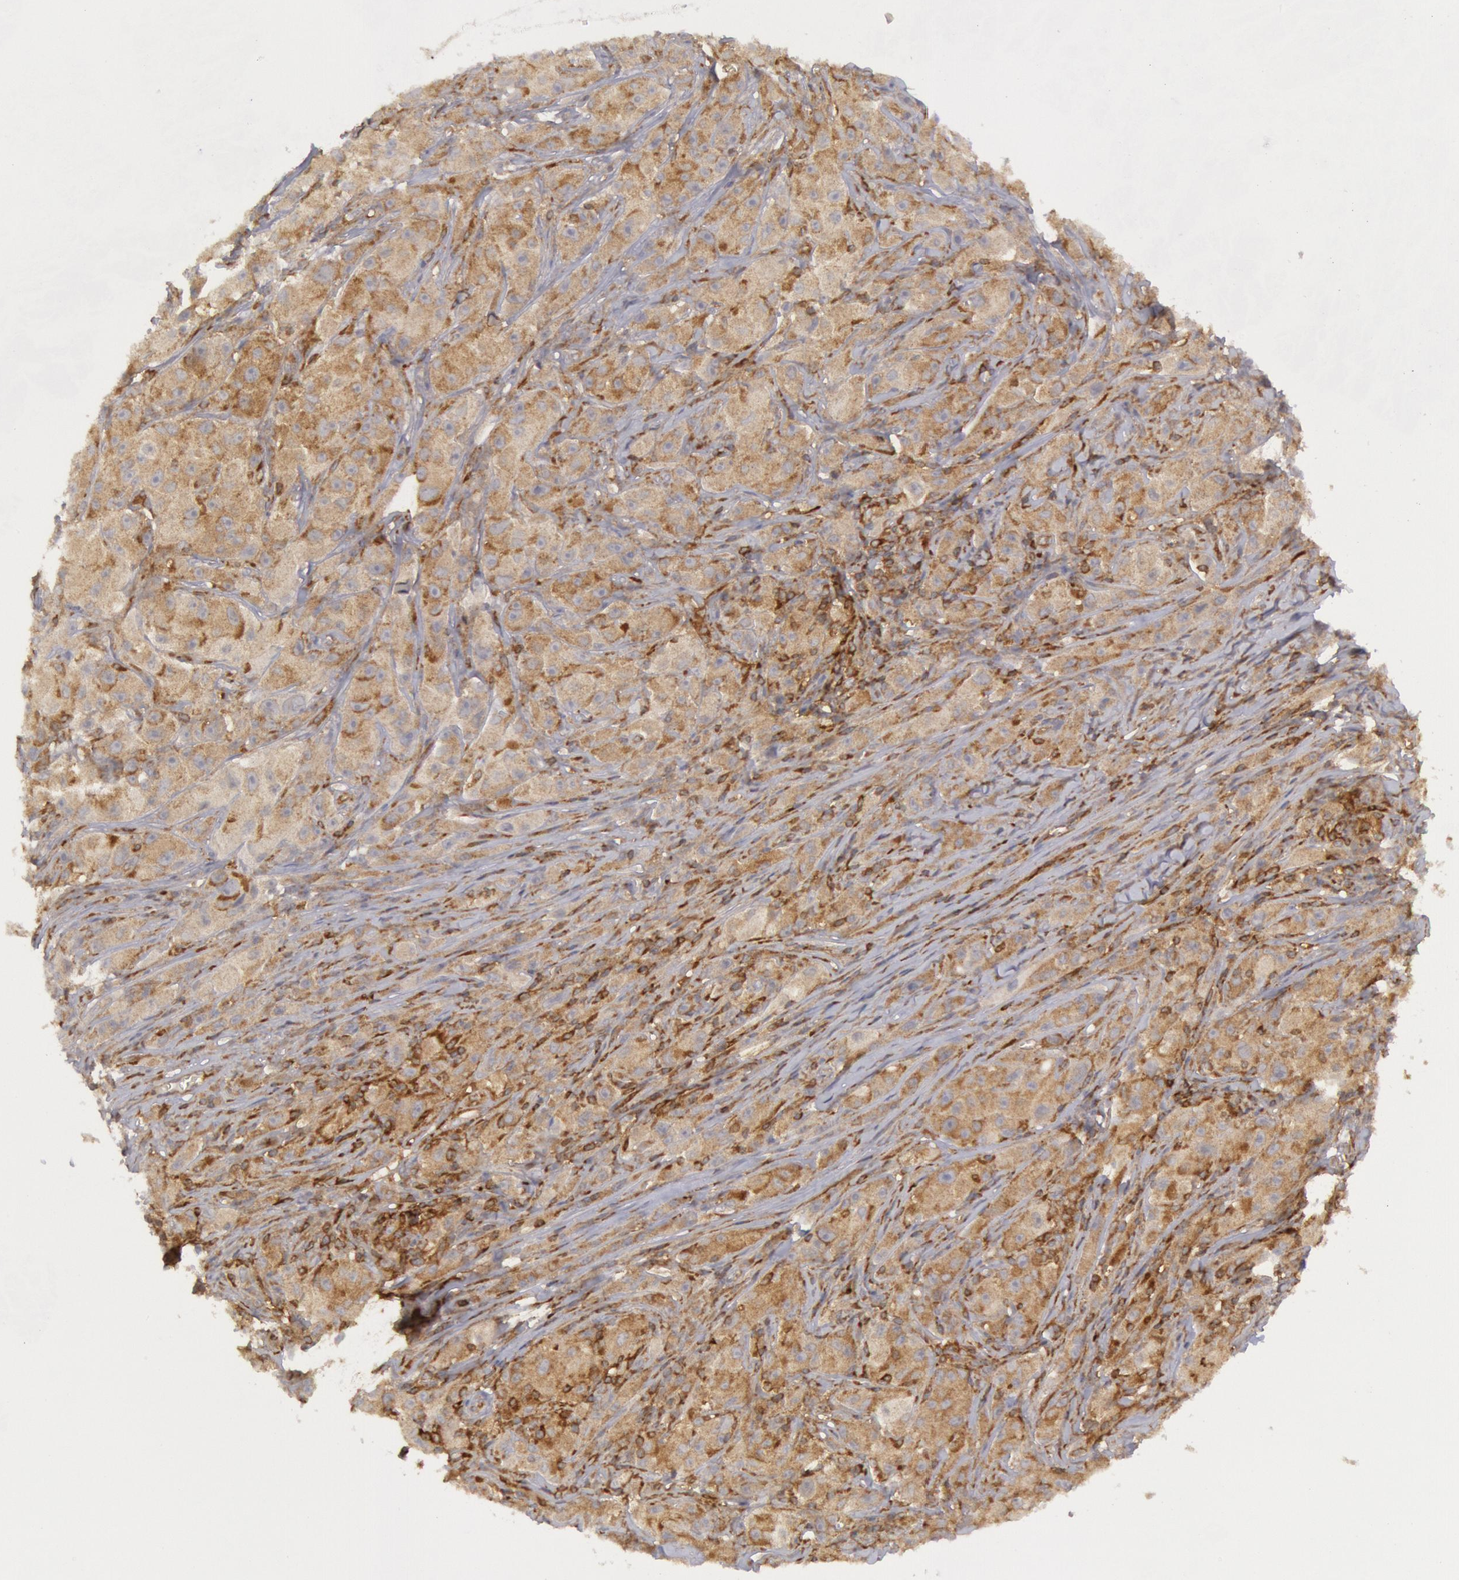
{"staining": {"intensity": "weak", "quantity": ">75%", "location": "cytoplasmic/membranous"}, "tissue": "melanoma", "cell_type": "Tumor cells", "image_type": "cancer", "snomed": [{"axis": "morphology", "description": "Malignant melanoma, NOS"}, {"axis": "topography", "description": "Skin"}], "caption": "Immunohistochemistry of human melanoma reveals low levels of weak cytoplasmic/membranous expression in approximately >75% of tumor cells.", "gene": "IKBKB", "patient": {"sex": "male", "age": 56}}